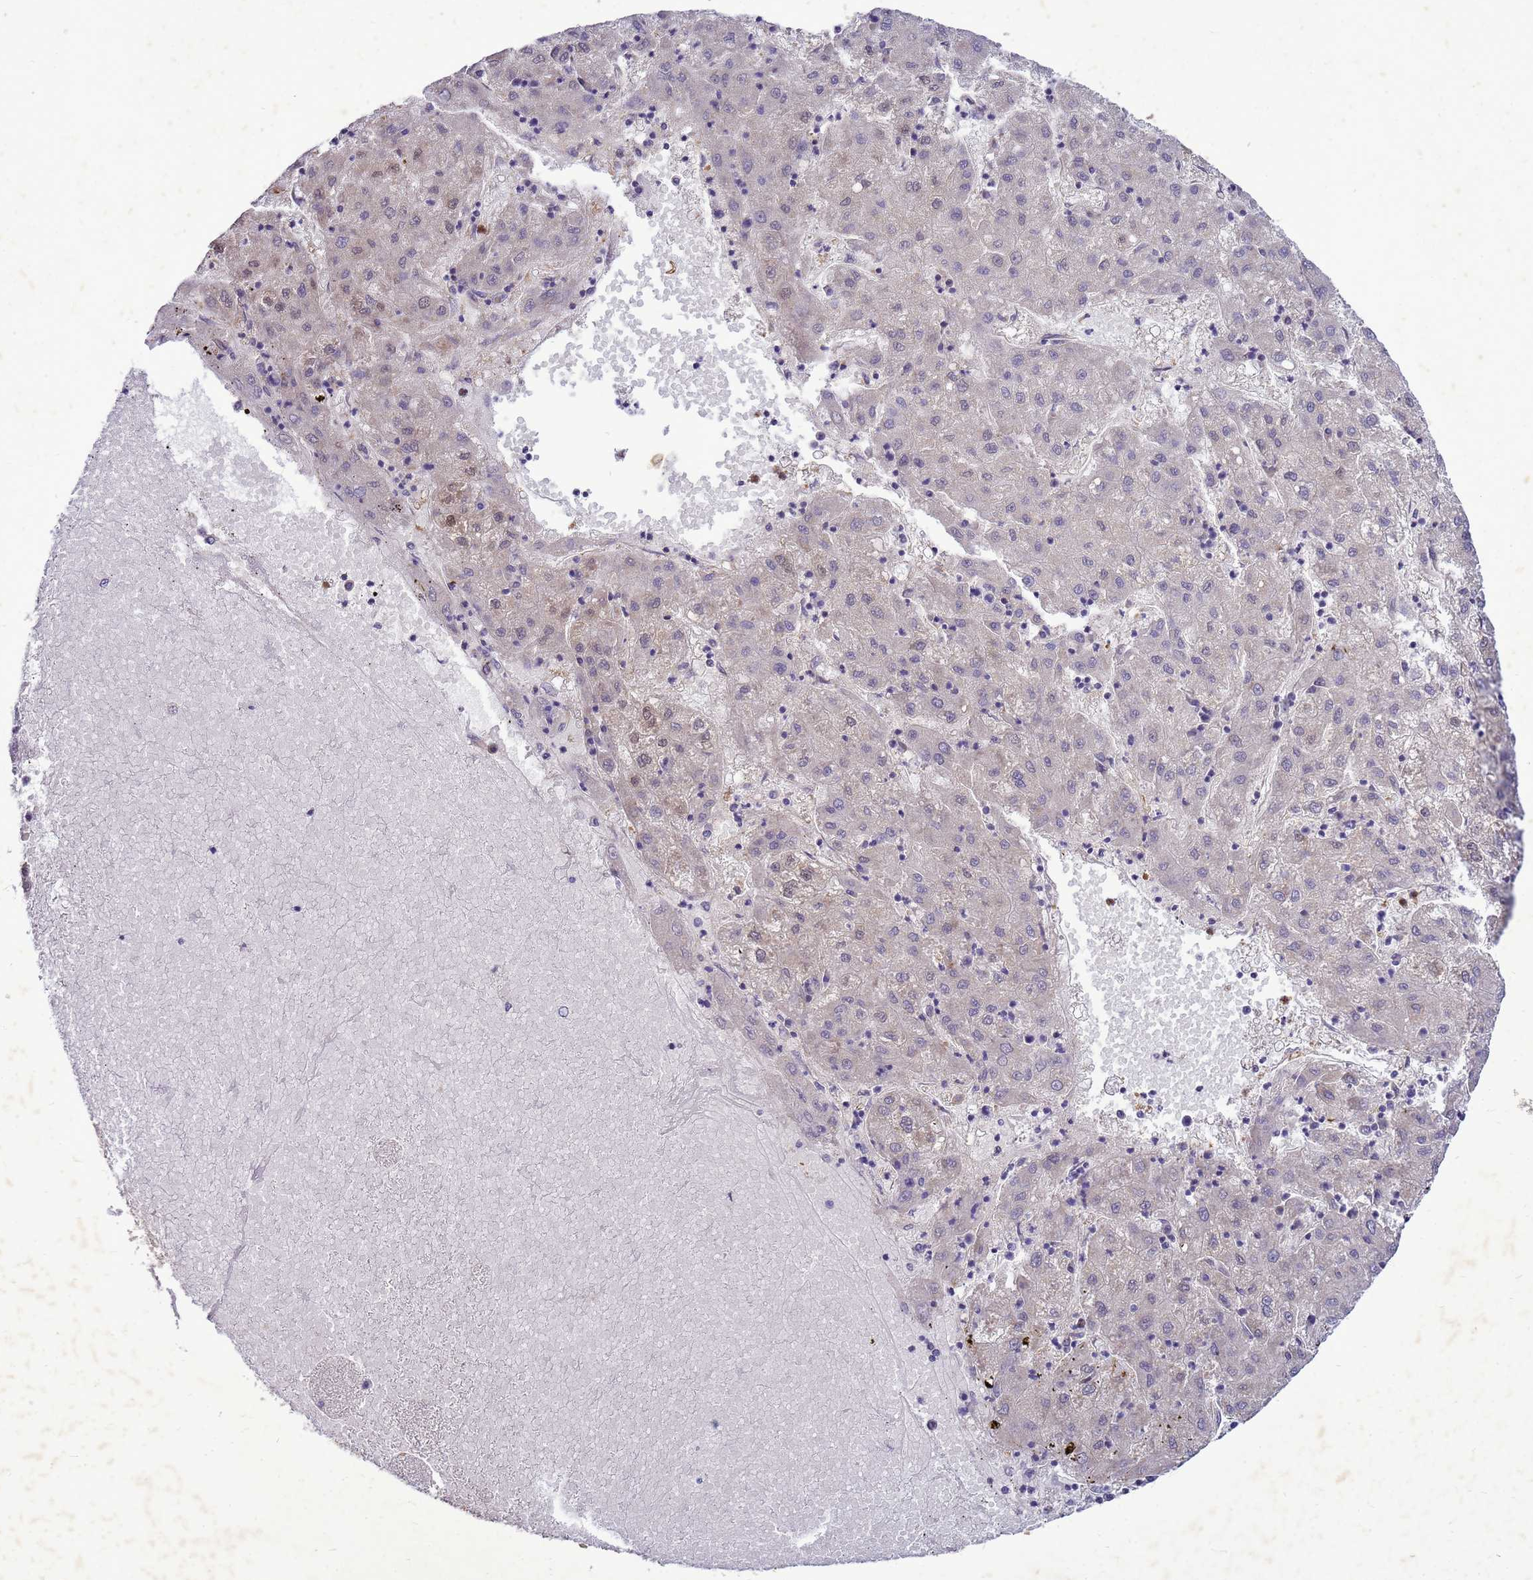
{"staining": {"intensity": "negative", "quantity": "none", "location": "none"}, "tissue": "liver cancer", "cell_type": "Tumor cells", "image_type": "cancer", "snomed": [{"axis": "morphology", "description": "Carcinoma, Hepatocellular, NOS"}, {"axis": "topography", "description": "Liver"}], "caption": "High magnification brightfield microscopy of liver cancer (hepatocellular carcinoma) stained with DAB (3,3'-diaminobenzidine) (brown) and counterstained with hematoxylin (blue): tumor cells show no significant positivity.", "gene": "RNF215", "patient": {"sex": "male", "age": 72}}